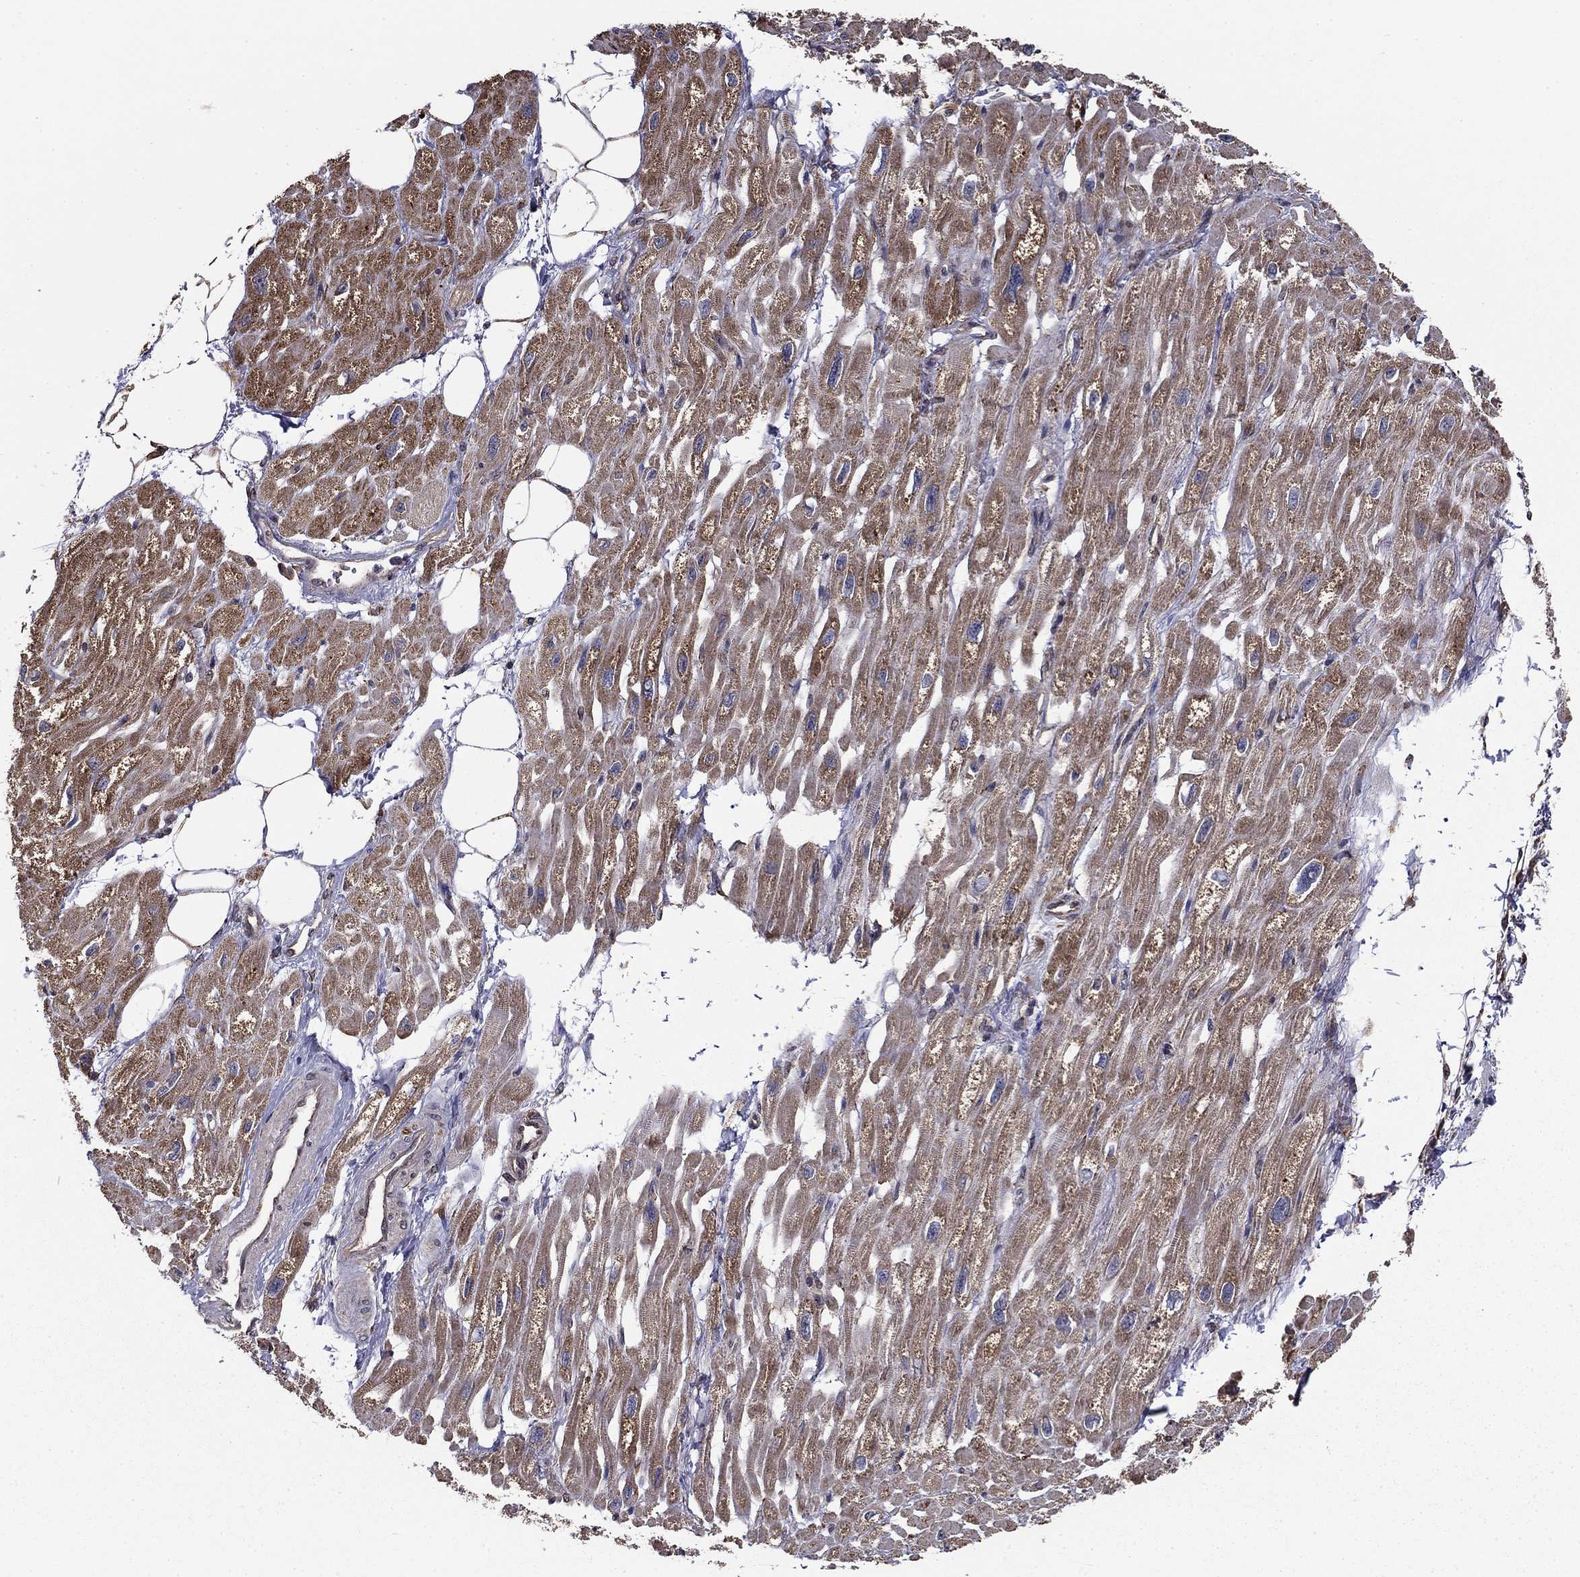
{"staining": {"intensity": "moderate", "quantity": "25%-75%", "location": "cytoplasmic/membranous"}, "tissue": "heart muscle", "cell_type": "Cardiomyocytes", "image_type": "normal", "snomed": [{"axis": "morphology", "description": "Normal tissue, NOS"}, {"axis": "topography", "description": "Heart"}], "caption": "Cardiomyocytes show moderate cytoplasmic/membranous staining in approximately 25%-75% of cells in normal heart muscle.", "gene": "NKIRAS1", "patient": {"sex": "male", "age": 66}}